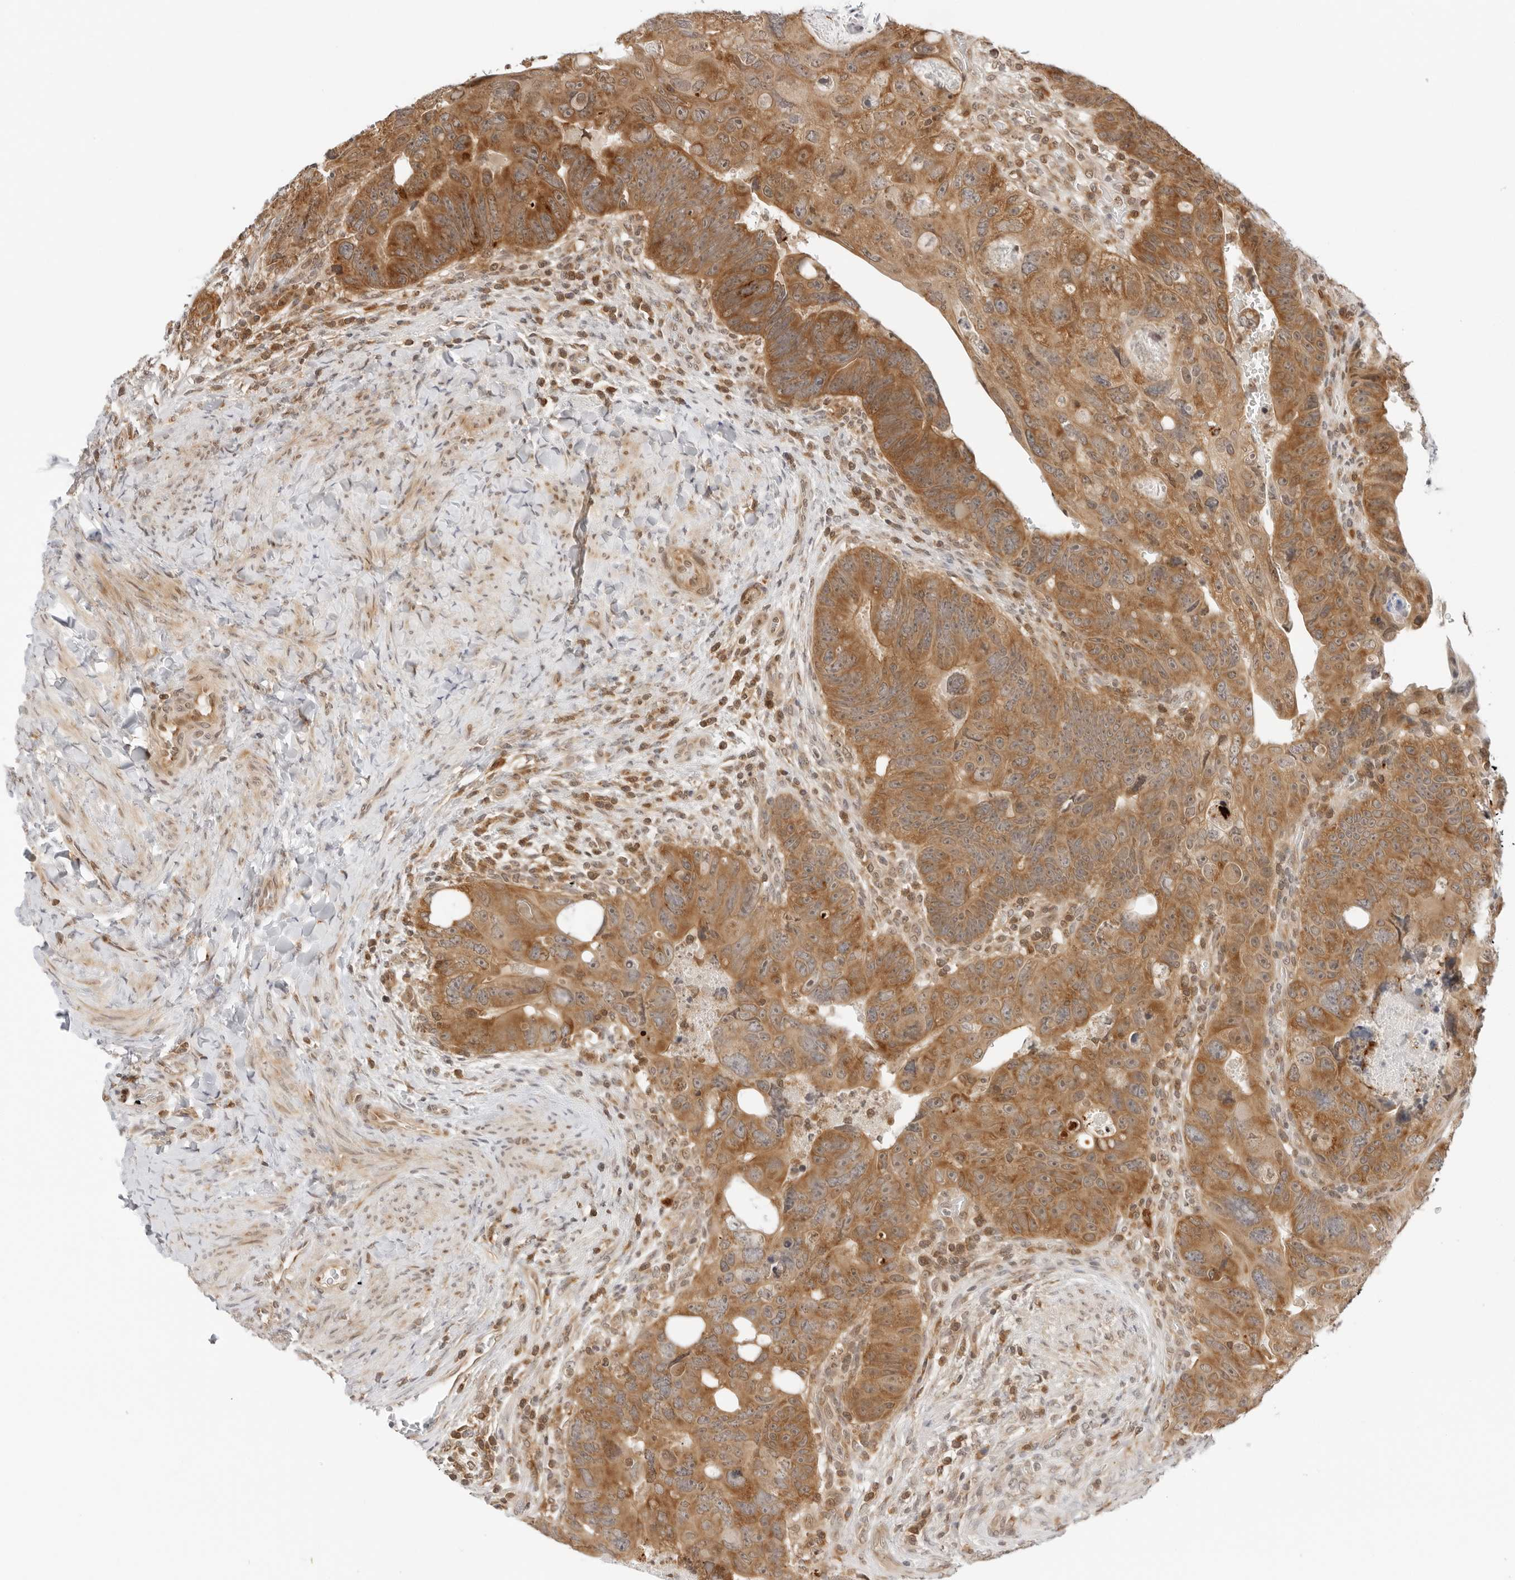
{"staining": {"intensity": "strong", "quantity": ">75%", "location": "cytoplasmic/membranous"}, "tissue": "colorectal cancer", "cell_type": "Tumor cells", "image_type": "cancer", "snomed": [{"axis": "morphology", "description": "Adenocarcinoma, NOS"}, {"axis": "topography", "description": "Rectum"}], "caption": "Immunohistochemistry (IHC) of human colorectal cancer (adenocarcinoma) reveals high levels of strong cytoplasmic/membranous staining in about >75% of tumor cells.", "gene": "RC3H1", "patient": {"sex": "male", "age": 59}}